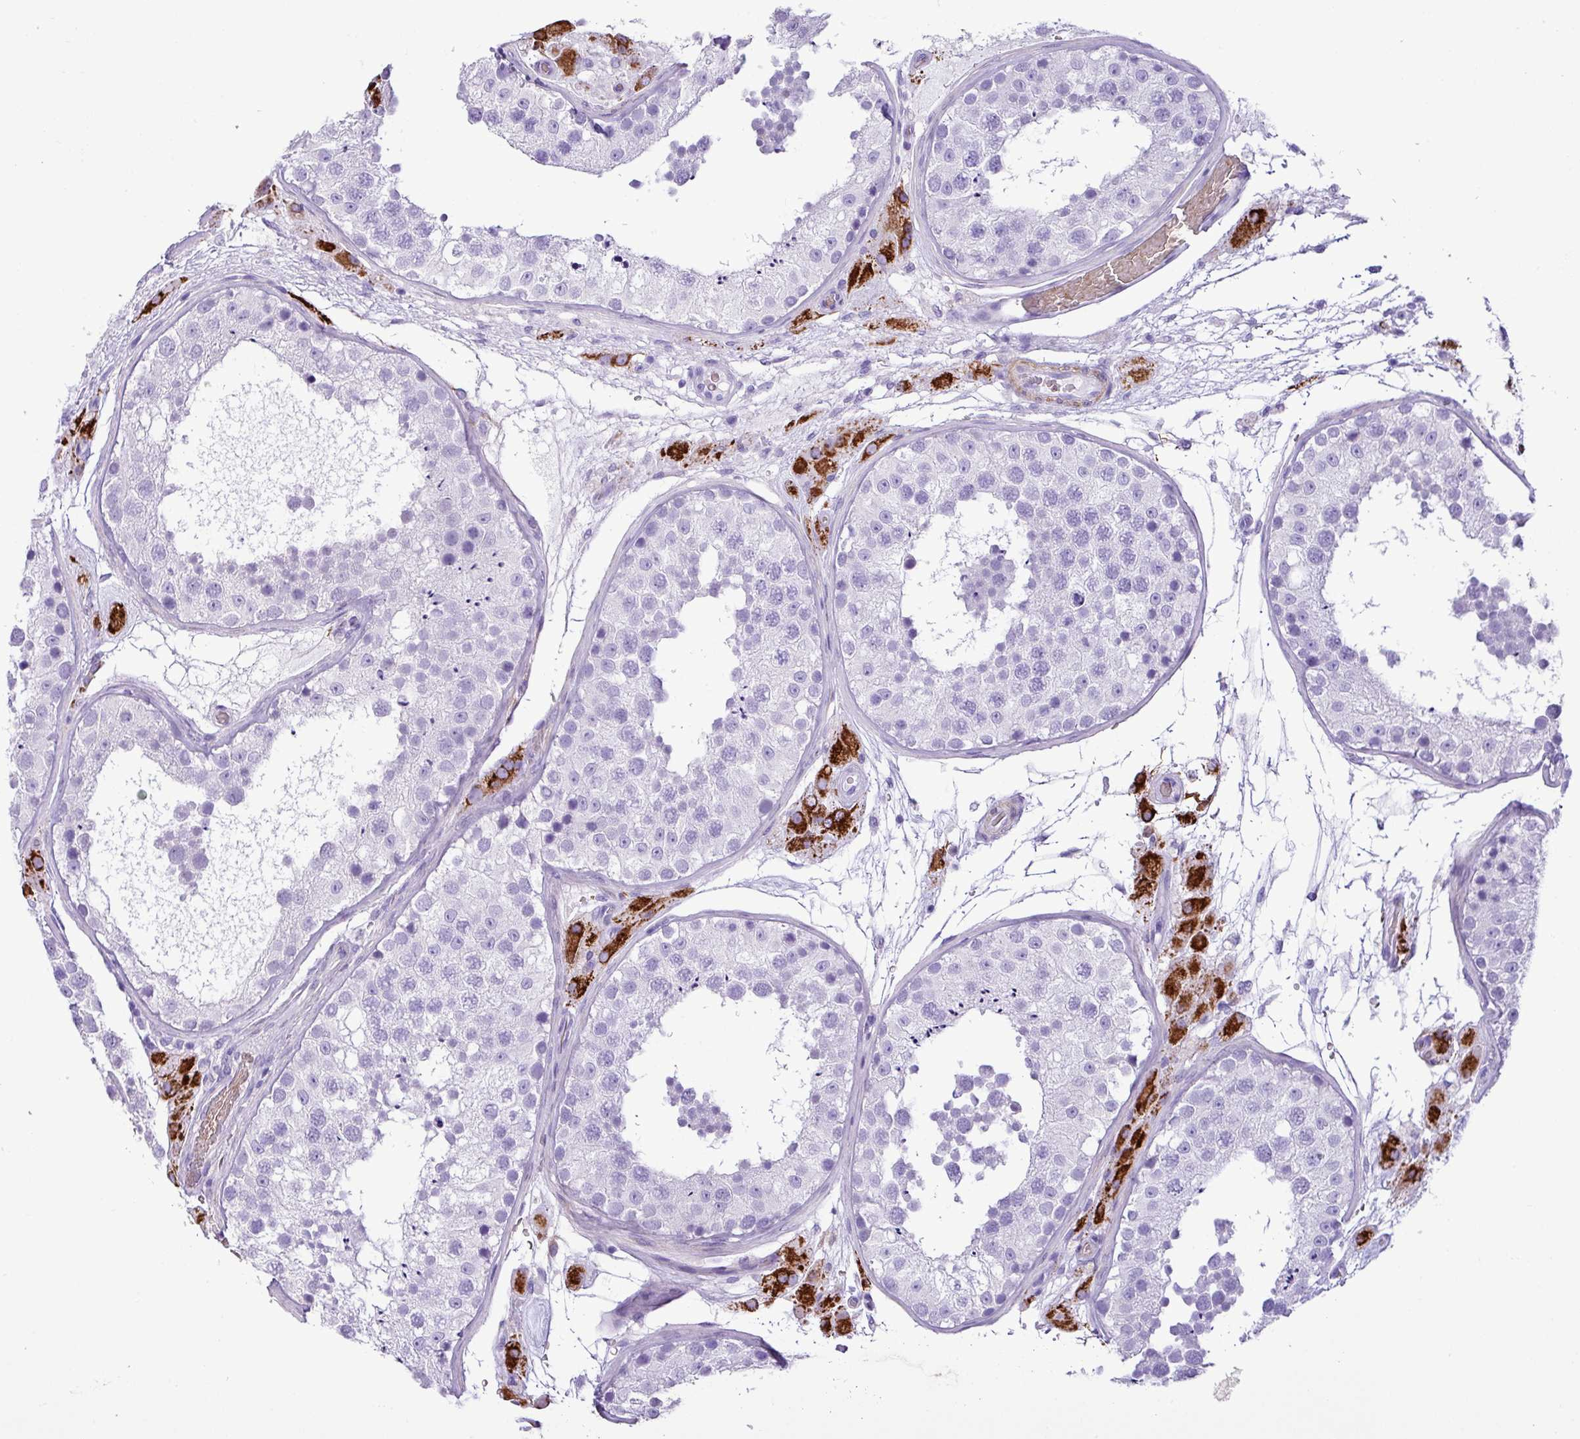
{"staining": {"intensity": "negative", "quantity": "none", "location": "none"}, "tissue": "testis", "cell_type": "Cells in seminiferous ducts", "image_type": "normal", "snomed": [{"axis": "morphology", "description": "Normal tissue, NOS"}, {"axis": "topography", "description": "Testis"}], "caption": "Immunohistochemistry of normal testis reveals no positivity in cells in seminiferous ducts.", "gene": "ZSCAN5A", "patient": {"sex": "male", "age": 26}}